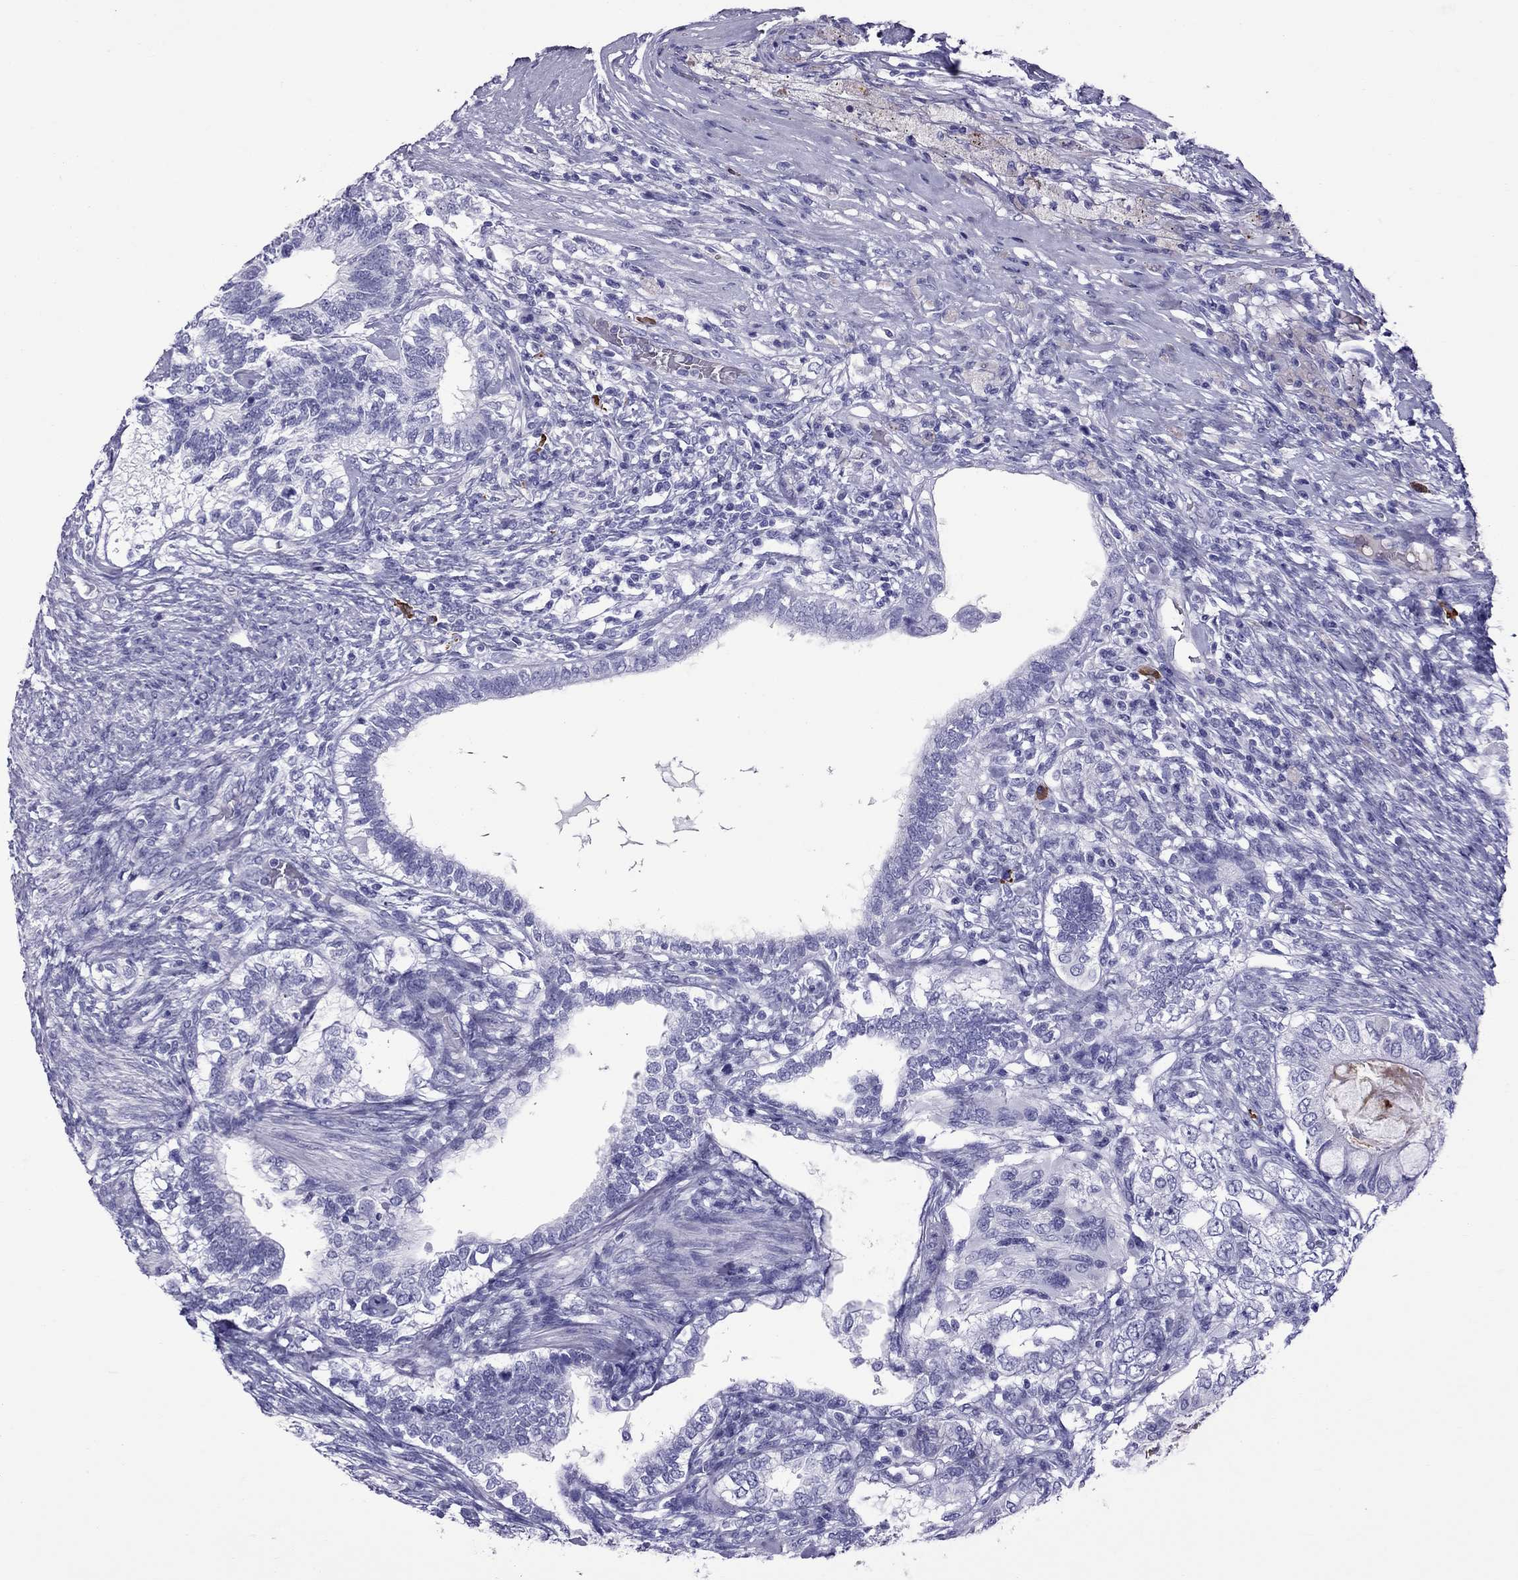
{"staining": {"intensity": "negative", "quantity": "none", "location": "none"}, "tissue": "testis cancer", "cell_type": "Tumor cells", "image_type": "cancer", "snomed": [{"axis": "morphology", "description": "Seminoma, NOS"}, {"axis": "morphology", "description": "Carcinoma, Embryonal, NOS"}, {"axis": "topography", "description": "Testis"}], "caption": "Human embryonal carcinoma (testis) stained for a protein using immunohistochemistry reveals no staining in tumor cells.", "gene": "SCART1", "patient": {"sex": "male", "age": 41}}